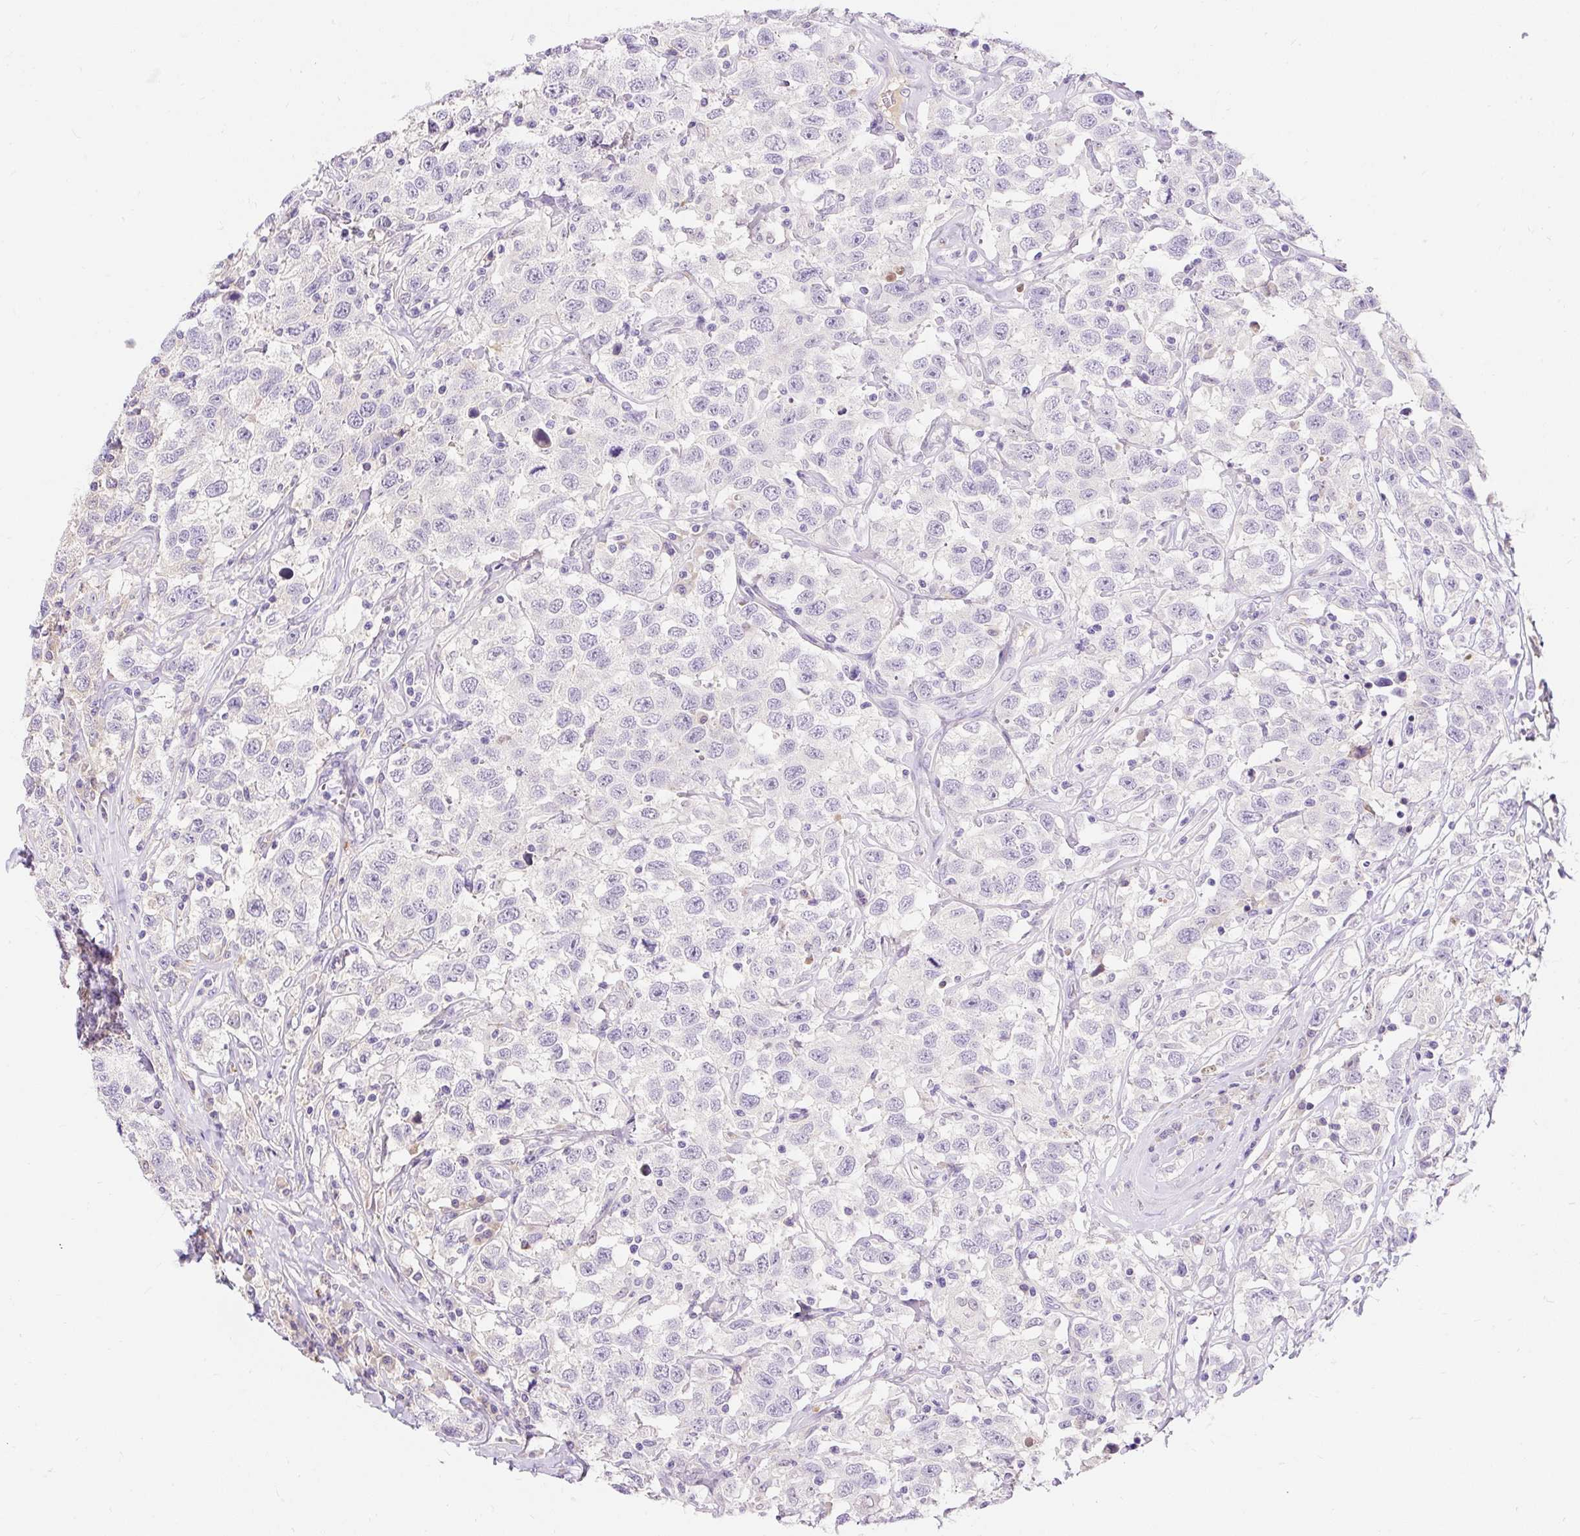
{"staining": {"intensity": "negative", "quantity": "none", "location": "none"}, "tissue": "testis cancer", "cell_type": "Tumor cells", "image_type": "cancer", "snomed": [{"axis": "morphology", "description": "Seminoma, NOS"}, {"axis": "topography", "description": "Testis"}], "caption": "This is a image of immunohistochemistry staining of seminoma (testis), which shows no staining in tumor cells. Brightfield microscopy of immunohistochemistry (IHC) stained with DAB (brown) and hematoxylin (blue), captured at high magnification.", "gene": "TMEM150C", "patient": {"sex": "male", "age": 41}}